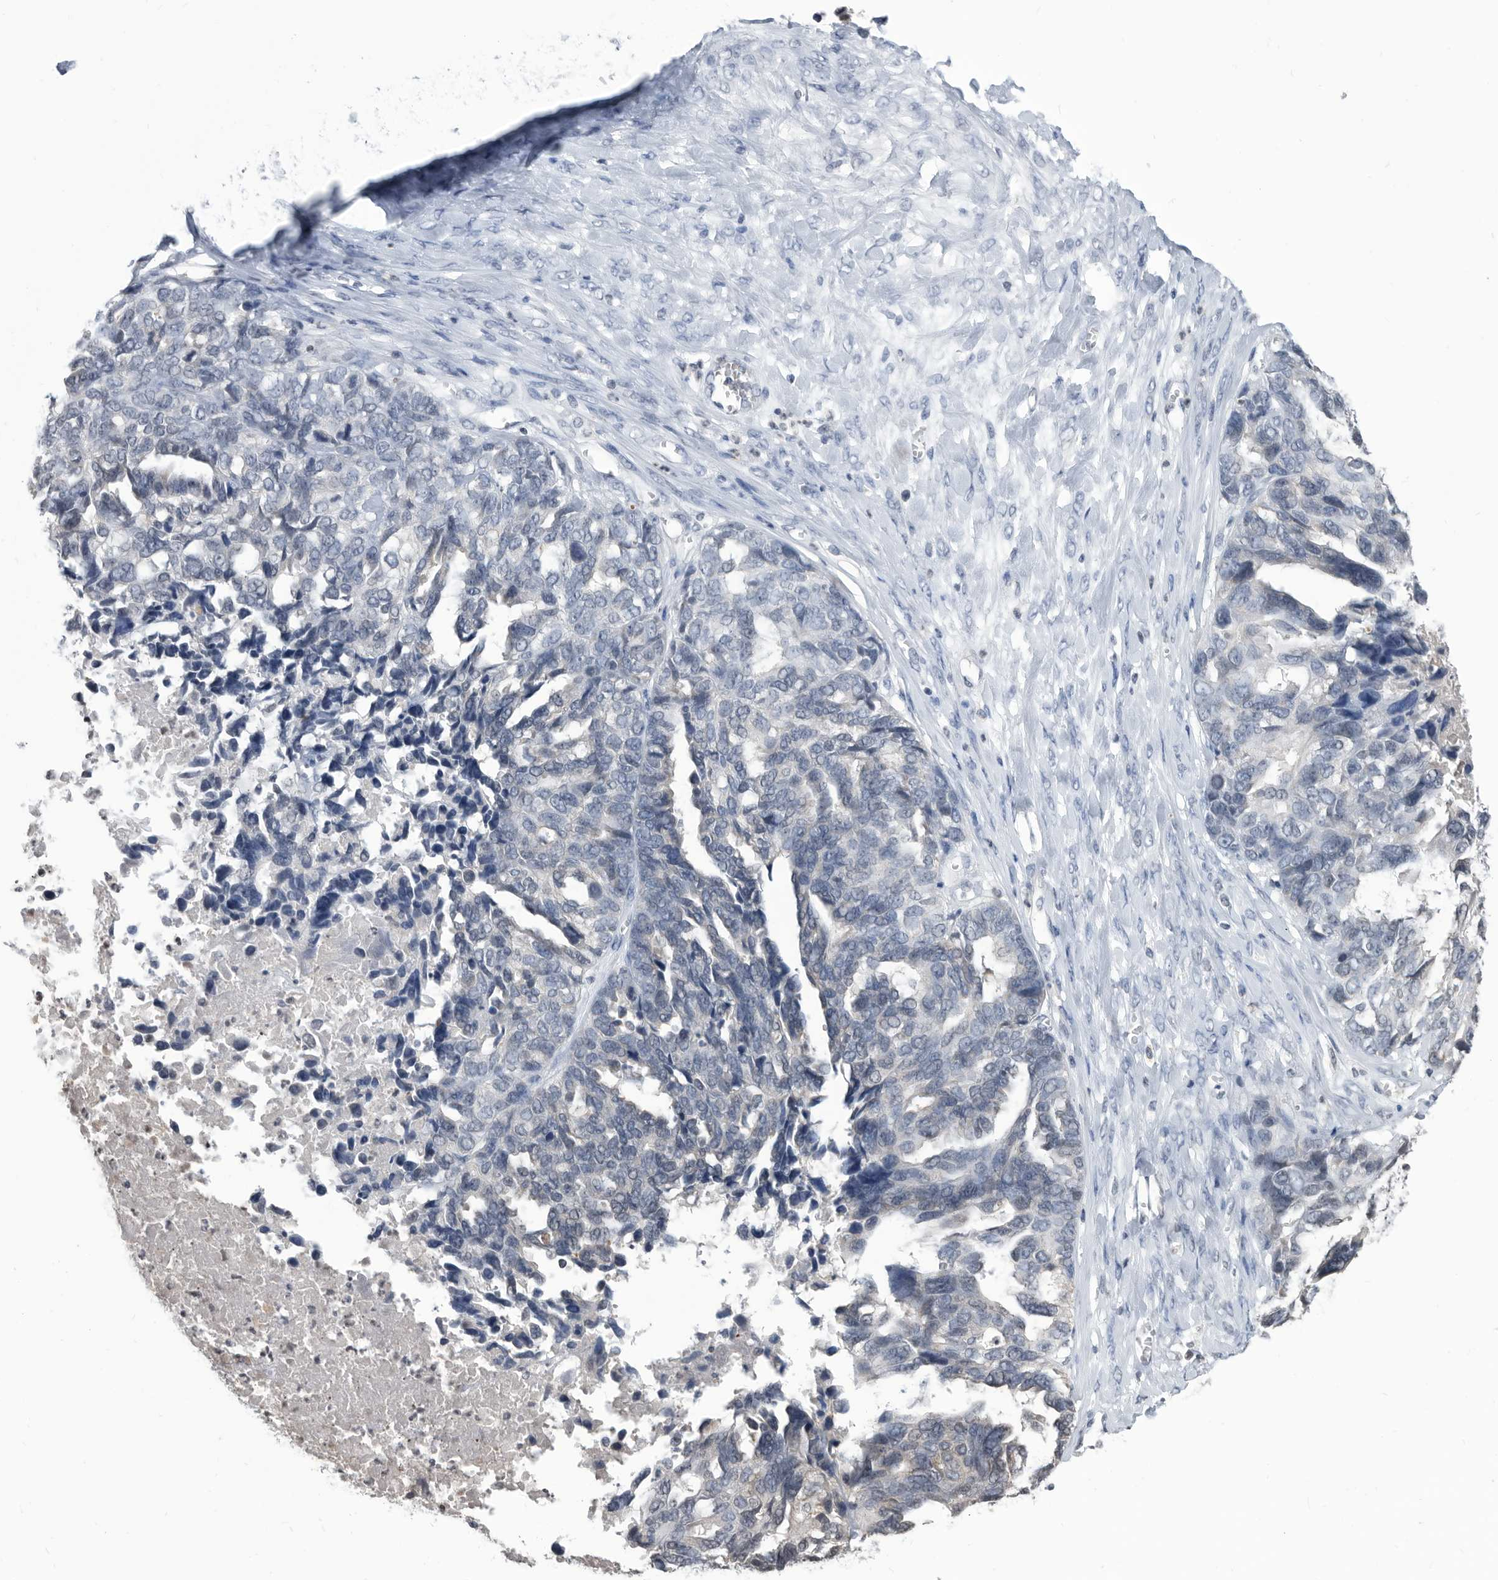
{"staining": {"intensity": "negative", "quantity": "none", "location": "none"}, "tissue": "ovarian cancer", "cell_type": "Tumor cells", "image_type": "cancer", "snomed": [{"axis": "morphology", "description": "Cystadenocarcinoma, serous, NOS"}, {"axis": "topography", "description": "Ovary"}], "caption": "Tumor cells are negative for protein expression in human serous cystadenocarcinoma (ovarian).", "gene": "TSTD1", "patient": {"sex": "female", "age": 79}}